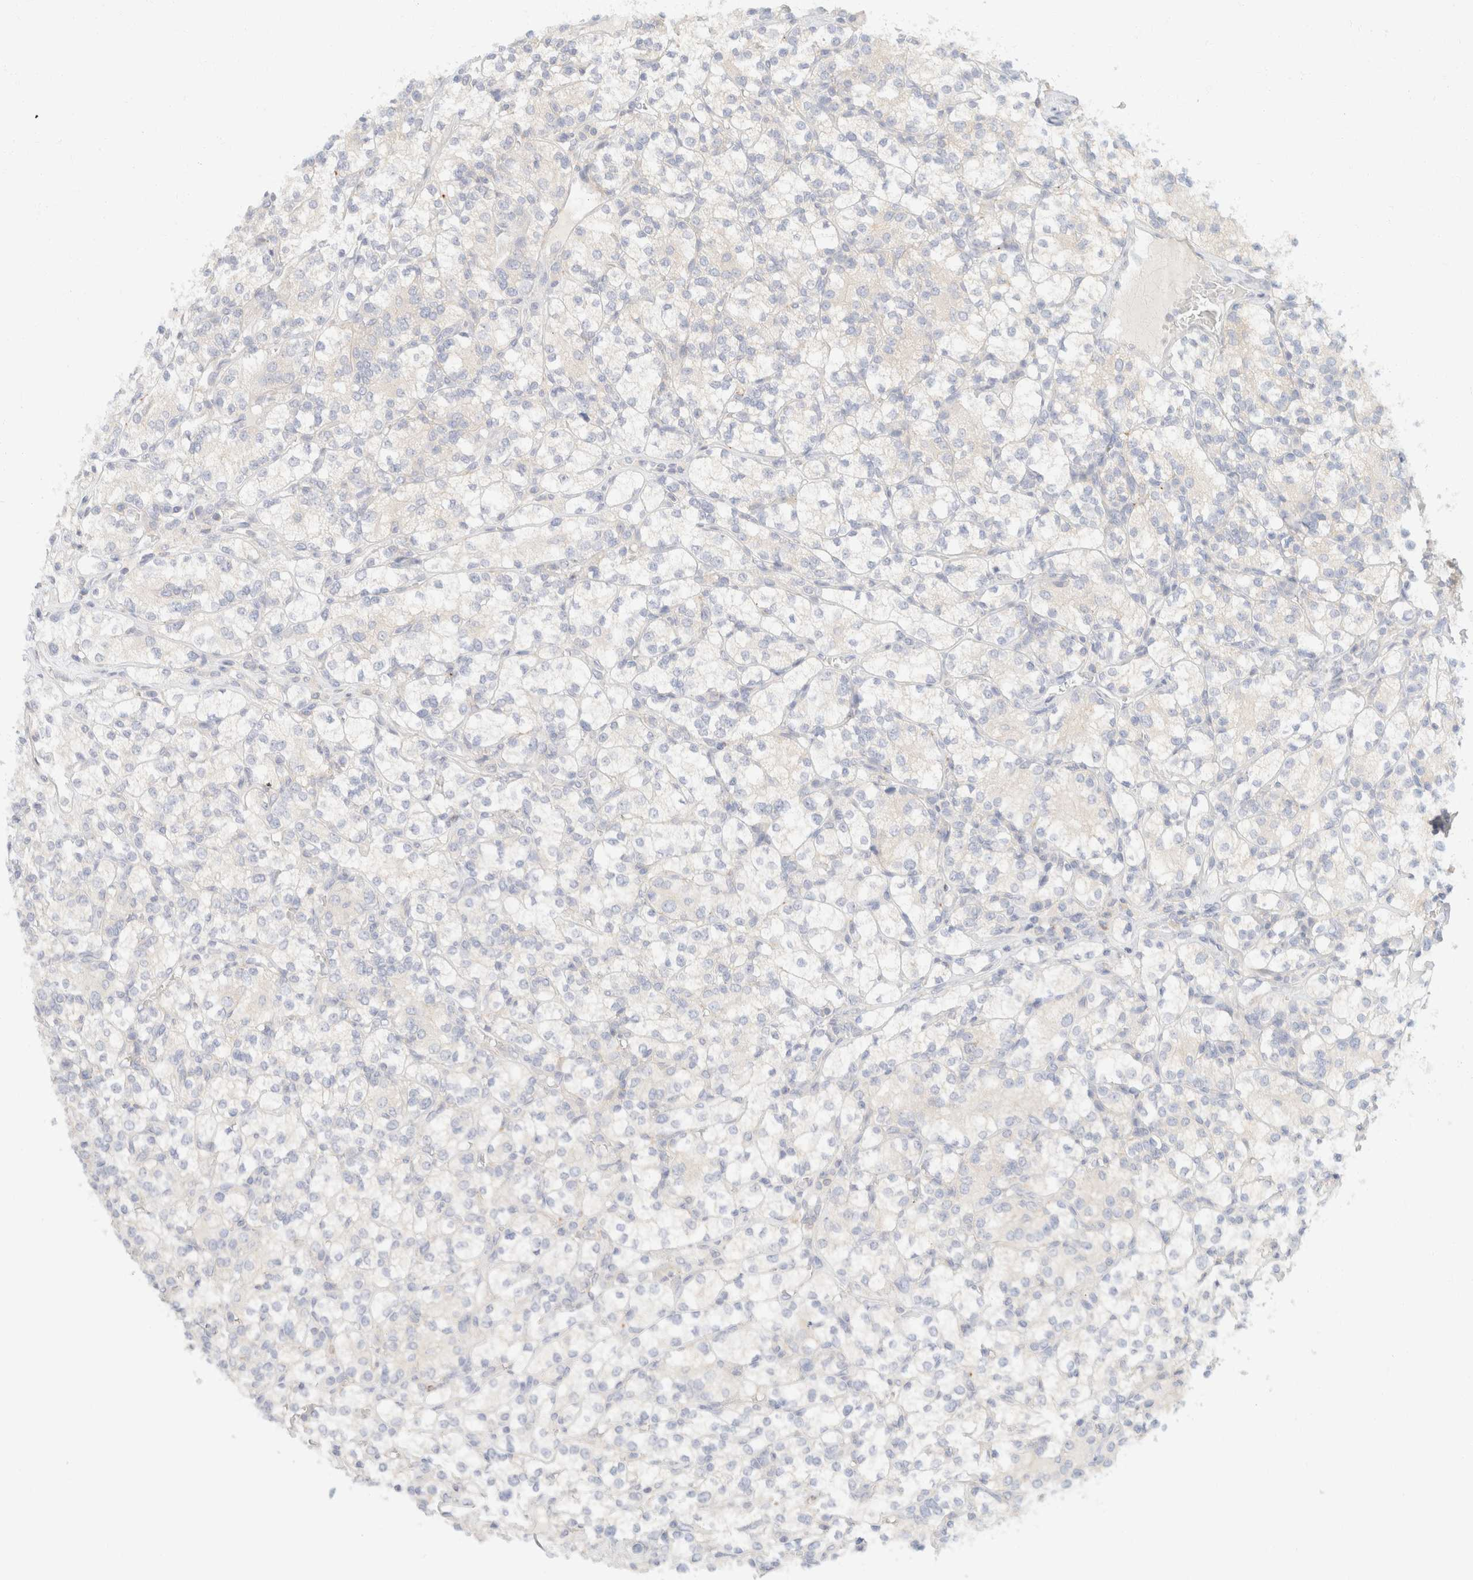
{"staining": {"intensity": "negative", "quantity": "none", "location": "none"}, "tissue": "renal cancer", "cell_type": "Tumor cells", "image_type": "cancer", "snomed": [{"axis": "morphology", "description": "Adenocarcinoma, NOS"}, {"axis": "topography", "description": "Kidney"}], "caption": "A histopathology image of human adenocarcinoma (renal) is negative for staining in tumor cells.", "gene": "SH3GLB2", "patient": {"sex": "male", "age": 77}}